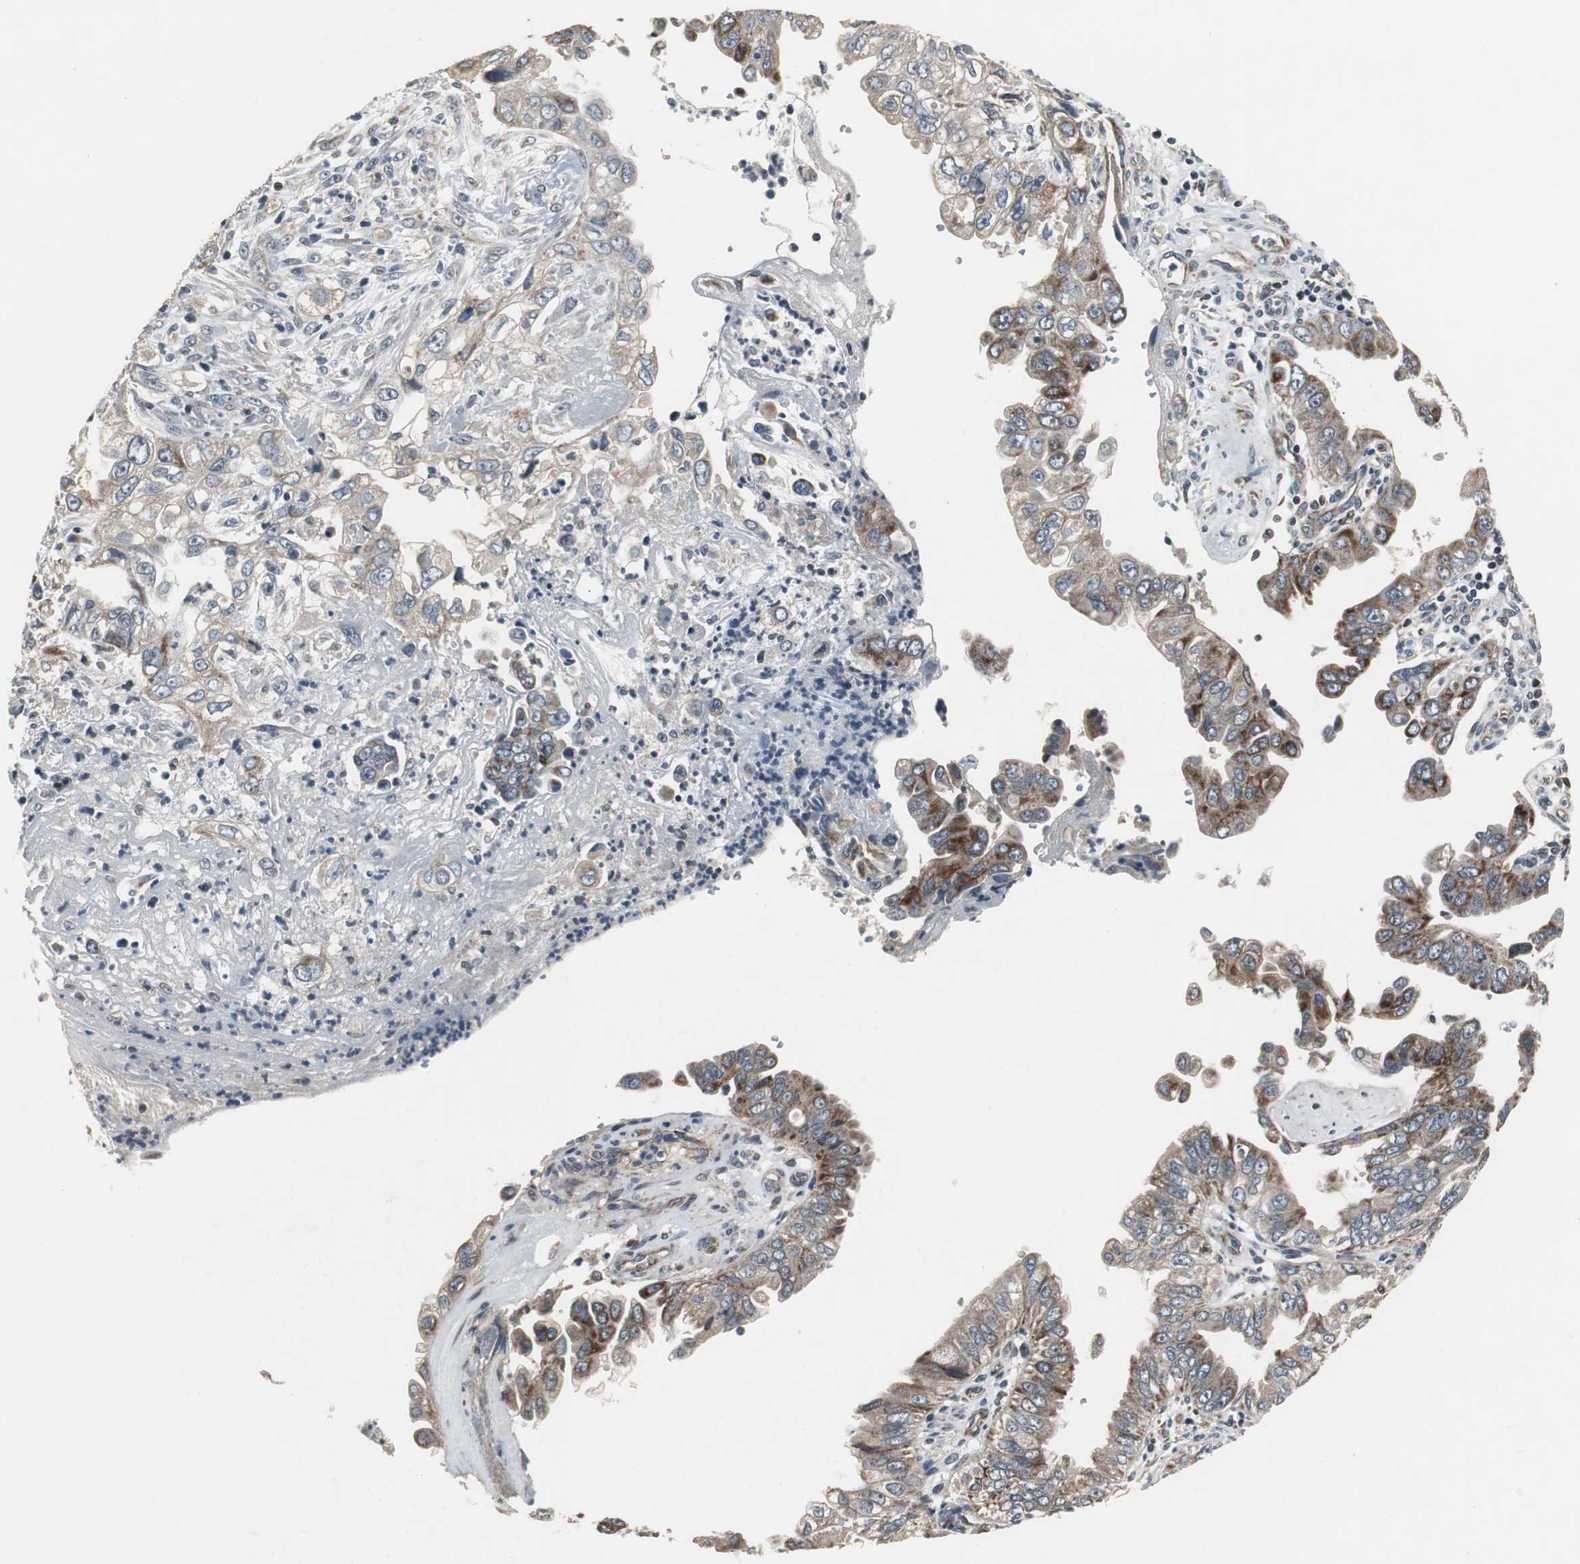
{"staining": {"intensity": "moderate", "quantity": "25%-75%", "location": "cytoplasmic/membranous"}, "tissue": "pancreatic cancer", "cell_type": "Tumor cells", "image_type": "cancer", "snomed": [{"axis": "morphology", "description": "Normal tissue, NOS"}, {"axis": "topography", "description": "Lymph node"}], "caption": "Protein analysis of pancreatic cancer tissue reveals moderate cytoplasmic/membranous expression in about 25%-75% of tumor cells.", "gene": "MRPL40", "patient": {"sex": "male", "age": 50}}